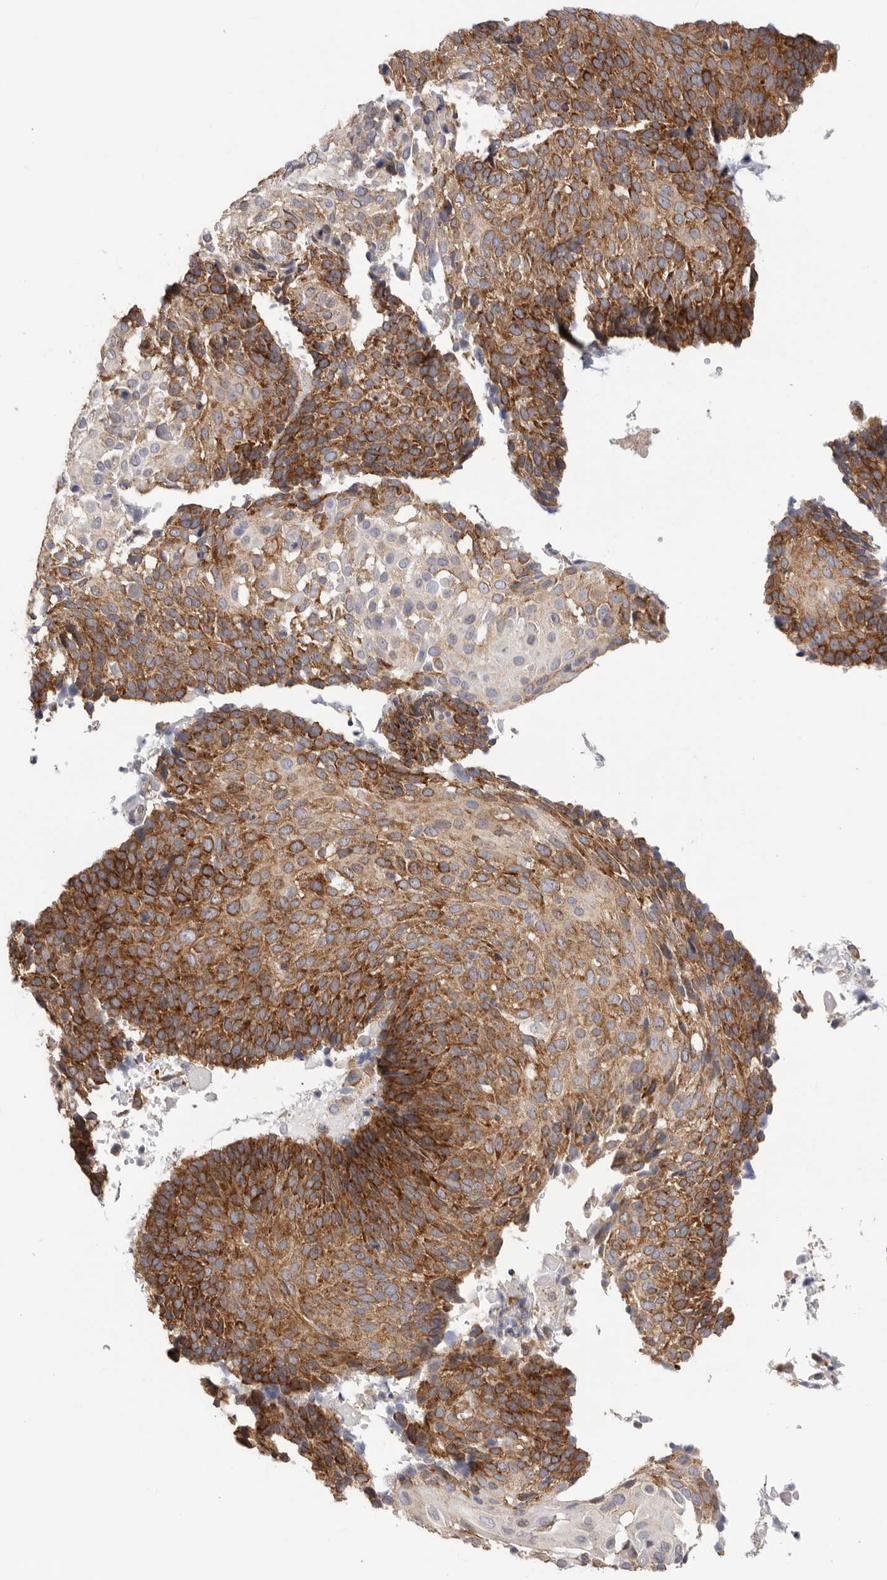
{"staining": {"intensity": "strong", "quantity": ">75%", "location": "cytoplasmic/membranous"}, "tissue": "cervical cancer", "cell_type": "Tumor cells", "image_type": "cancer", "snomed": [{"axis": "morphology", "description": "Squamous cell carcinoma, NOS"}, {"axis": "topography", "description": "Cervix"}], "caption": "Immunohistochemistry (IHC) (DAB) staining of cervical squamous cell carcinoma reveals strong cytoplasmic/membranous protein positivity in approximately >75% of tumor cells.", "gene": "SERBP1", "patient": {"sex": "female", "age": 74}}